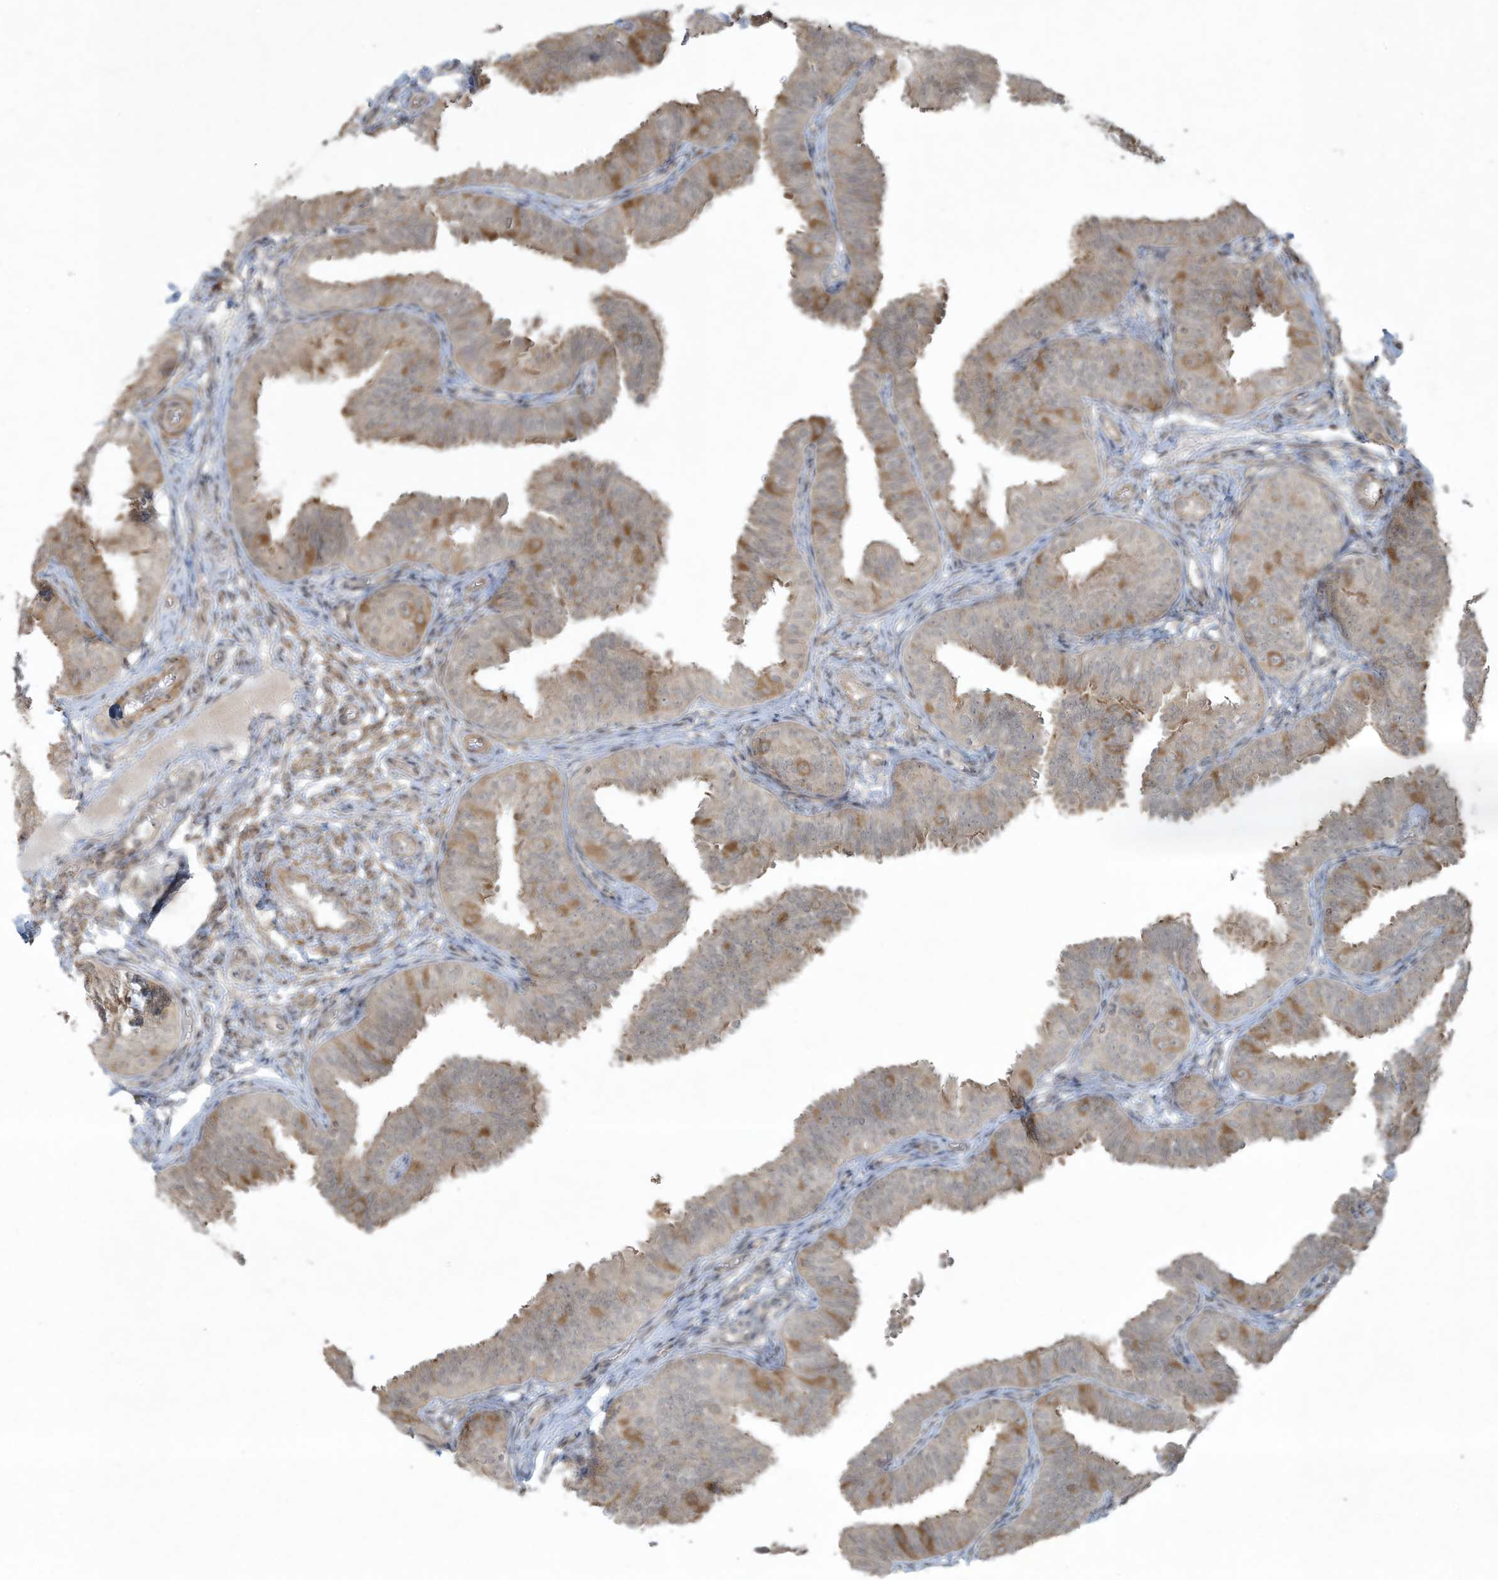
{"staining": {"intensity": "moderate", "quantity": "<25%", "location": "cytoplasmic/membranous,nuclear"}, "tissue": "fallopian tube", "cell_type": "Glandular cells", "image_type": "normal", "snomed": [{"axis": "morphology", "description": "Normal tissue, NOS"}, {"axis": "topography", "description": "Fallopian tube"}], "caption": "Brown immunohistochemical staining in unremarkable fallopian tube displays moderate cytoplasmic/membranous,nuclear staining in about <25% of glandular cells.", "gene": "ZNF263", "patient": {"sex": "female", "age": 35}}